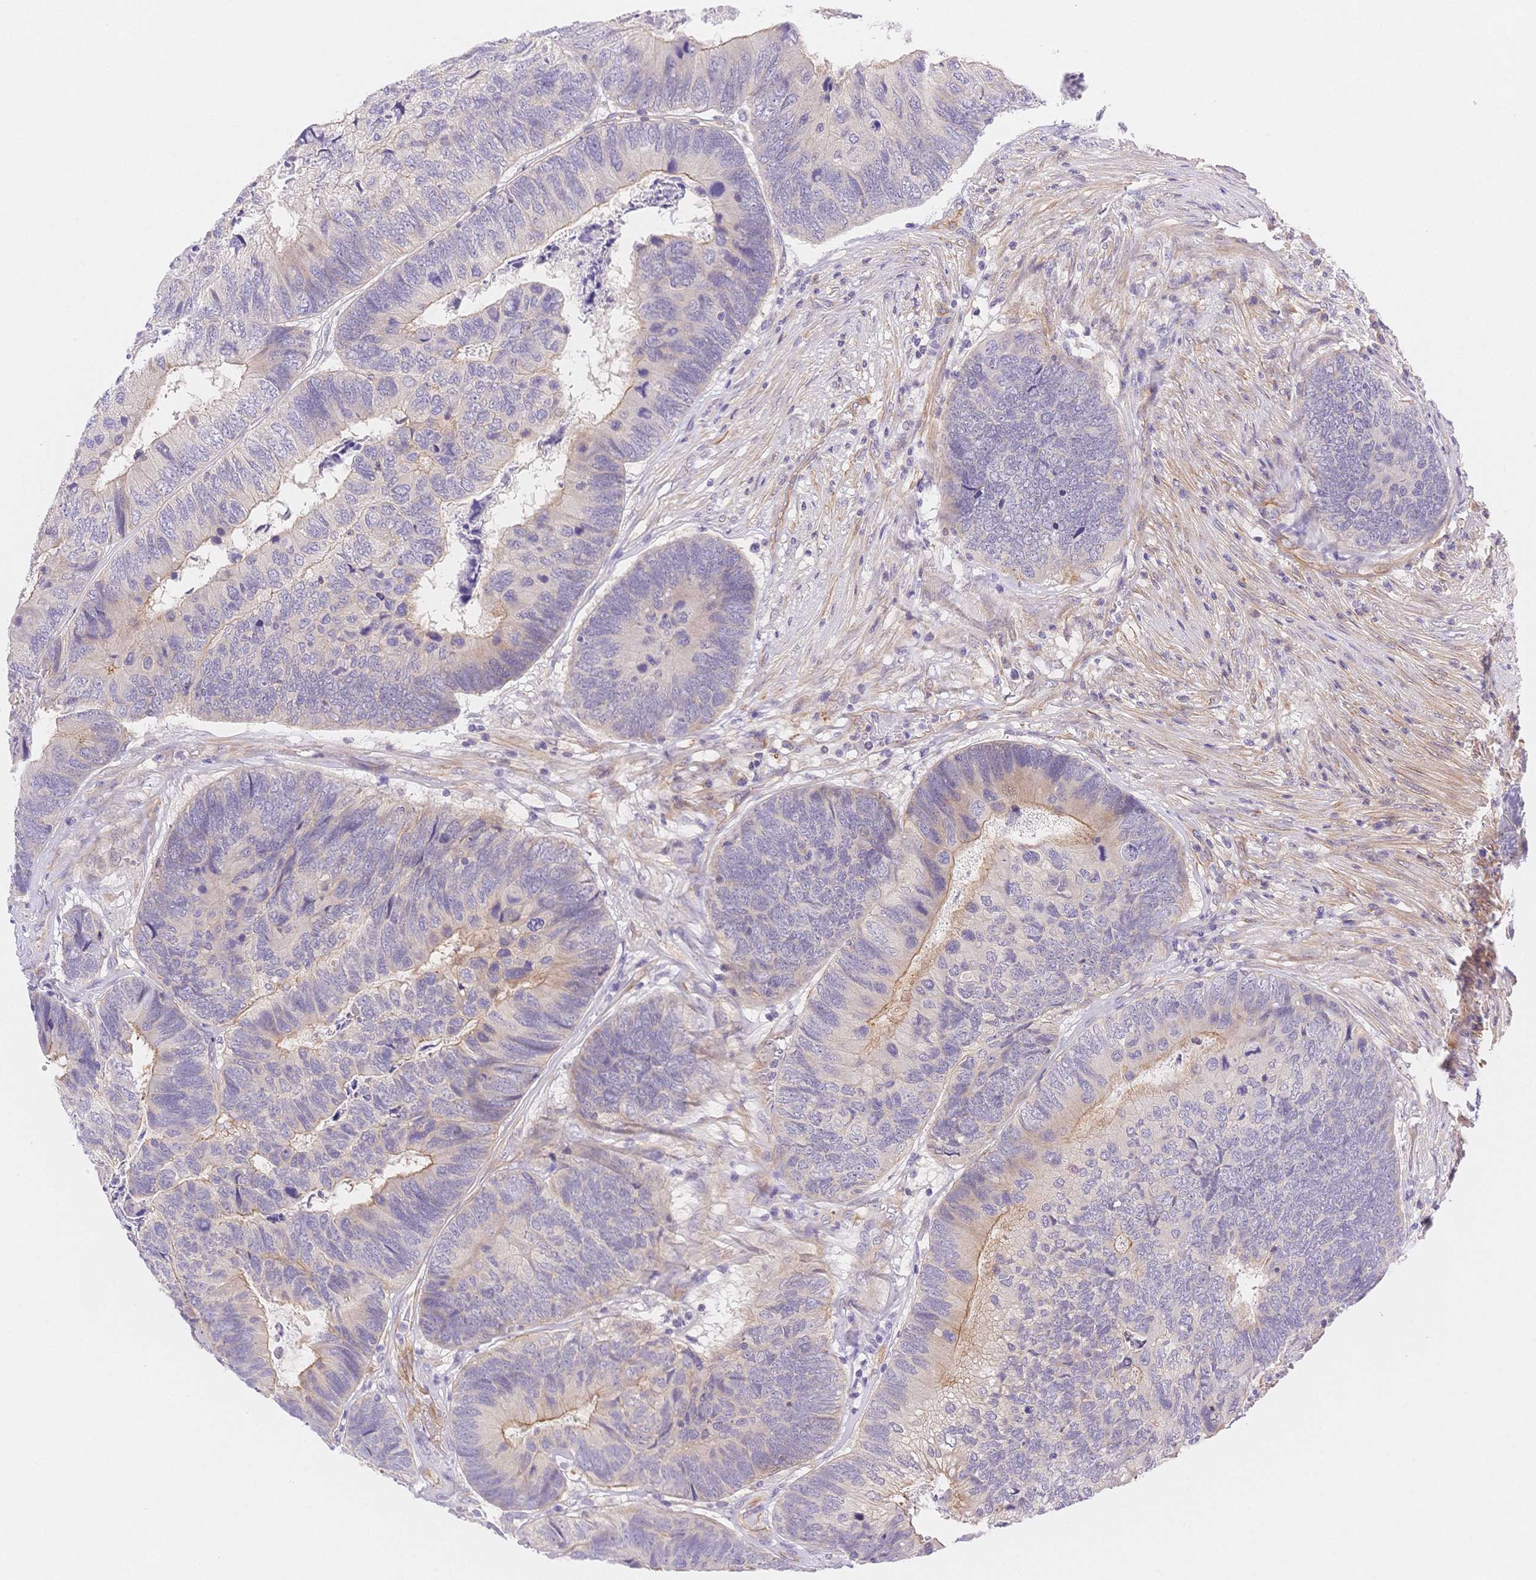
{"staining": {"intensity": "moderate", "quantity": "<25%", "location": "cytoplasmic/membranous"}, "tissue": "colorectal cancer", "cell_type": "Tumor cells", "image_type": "cancer", "snomed": [{"axis": "morphology", "description": "Adenocarcinoma, NOS"}, {"axis": "topography", "description": "Colon"}], "caption": "Immunohistochemistry of colorectal cancer shows low levels of moderate cytoplasmic/membranous positivity in approximately <25% of tumor cells.", "gene": "CSN1S1", "patient": {"sex": "female", "age": 67}}